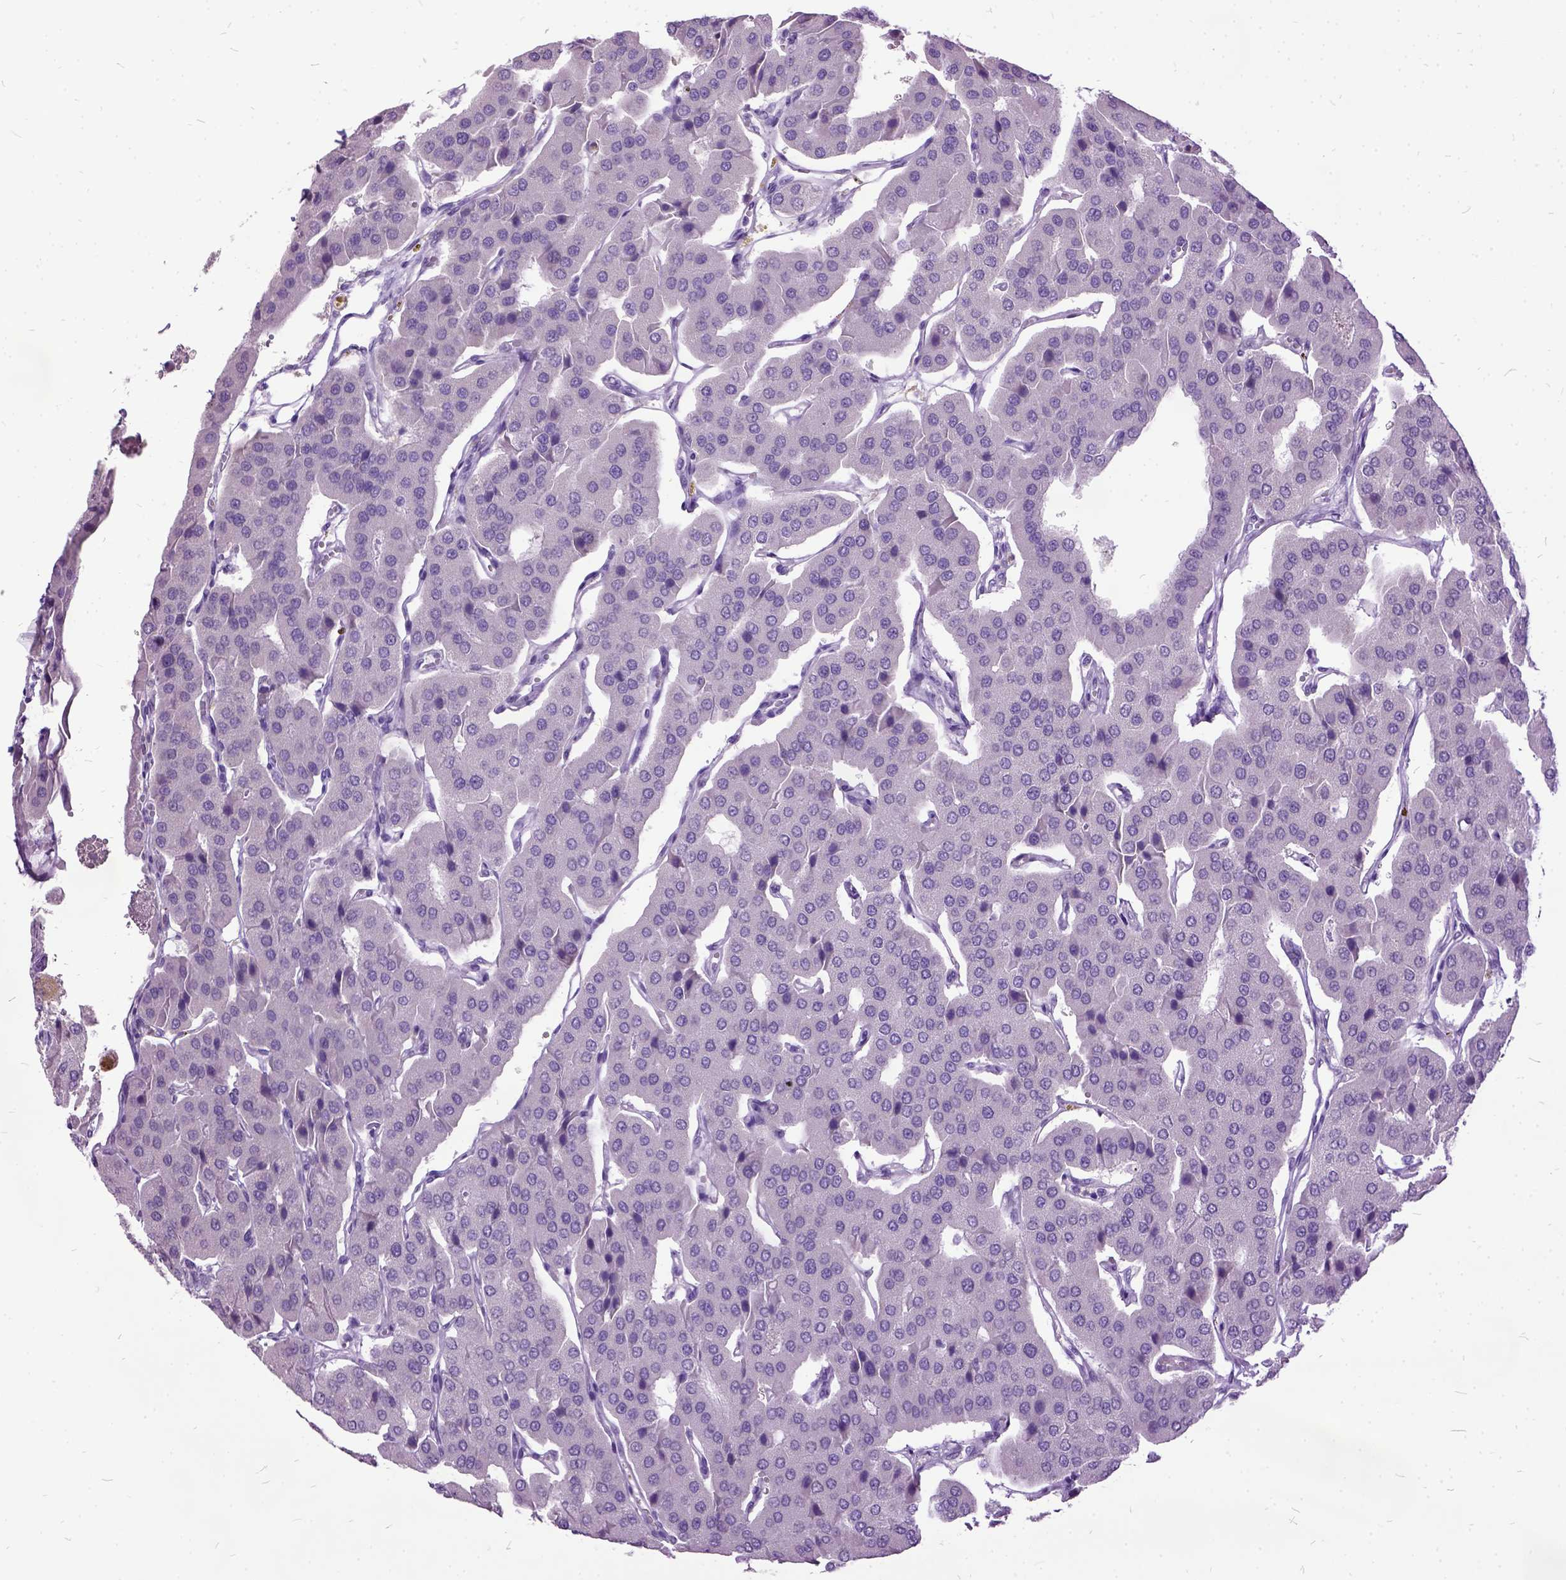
{"staining": {"intensity": "negative", "quantity": "none", "location": "none"}, "tissue": "parathyroid gland", "cell_type": "Glandular cells", "image_type": "normal", "snomed": [{"axis": "morphology", "description": "Normal tissue, NOS"}, {"axis": "morphology", "description": "Adenoma, NOS"}, {"axis": "topography", "description": "Parathyroid gland"}], "caption": "The immunohistochemistry (IHC) histopathology image has no significant staining in glandular cells of parathyroid gland.", "gene": "MME", "patient": {"sex": "female", "age": 86}}